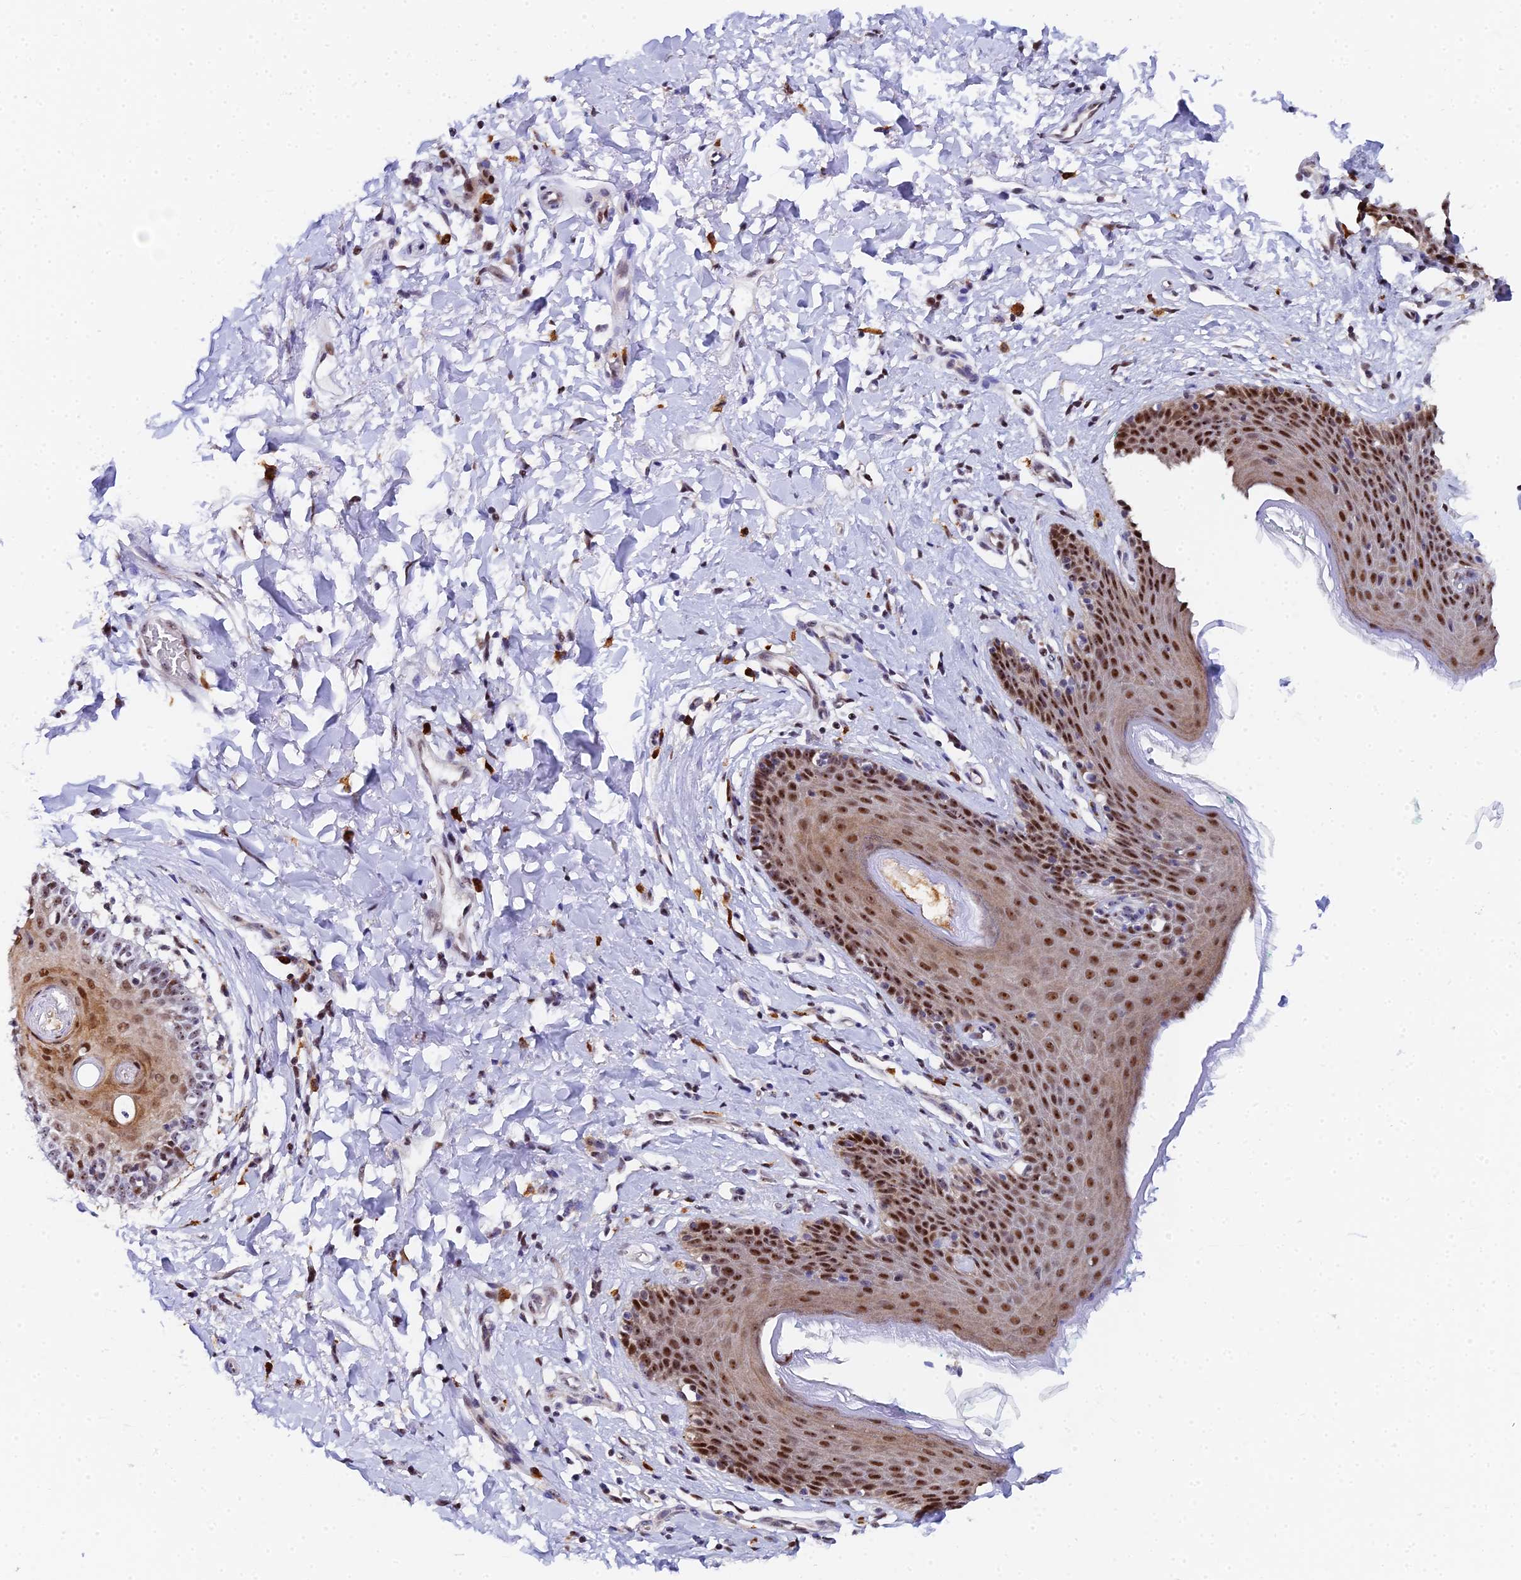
{"staining": {"intensity": "strong", "quantity": ">75%", "location": "cytoplasmic/membranous,nuclear"}, "tissue": "skin", "cell_type": "Epidermal cells", "image_type": "normal", "snomed": [{"axis": "morphology", "description": "Normal tissue, NOS"}, {"axis": "topography", "description": "Vulva"}], "caption": "Normal skin reveals strong cytoplasmic/membranous,nuclear expression in about >75% of epidermal cells, visualized by immunohistochemistry. Nuclei are stained in blue.", "gene": "TIFA", "patient": {"sex": "female", "age": 66}}